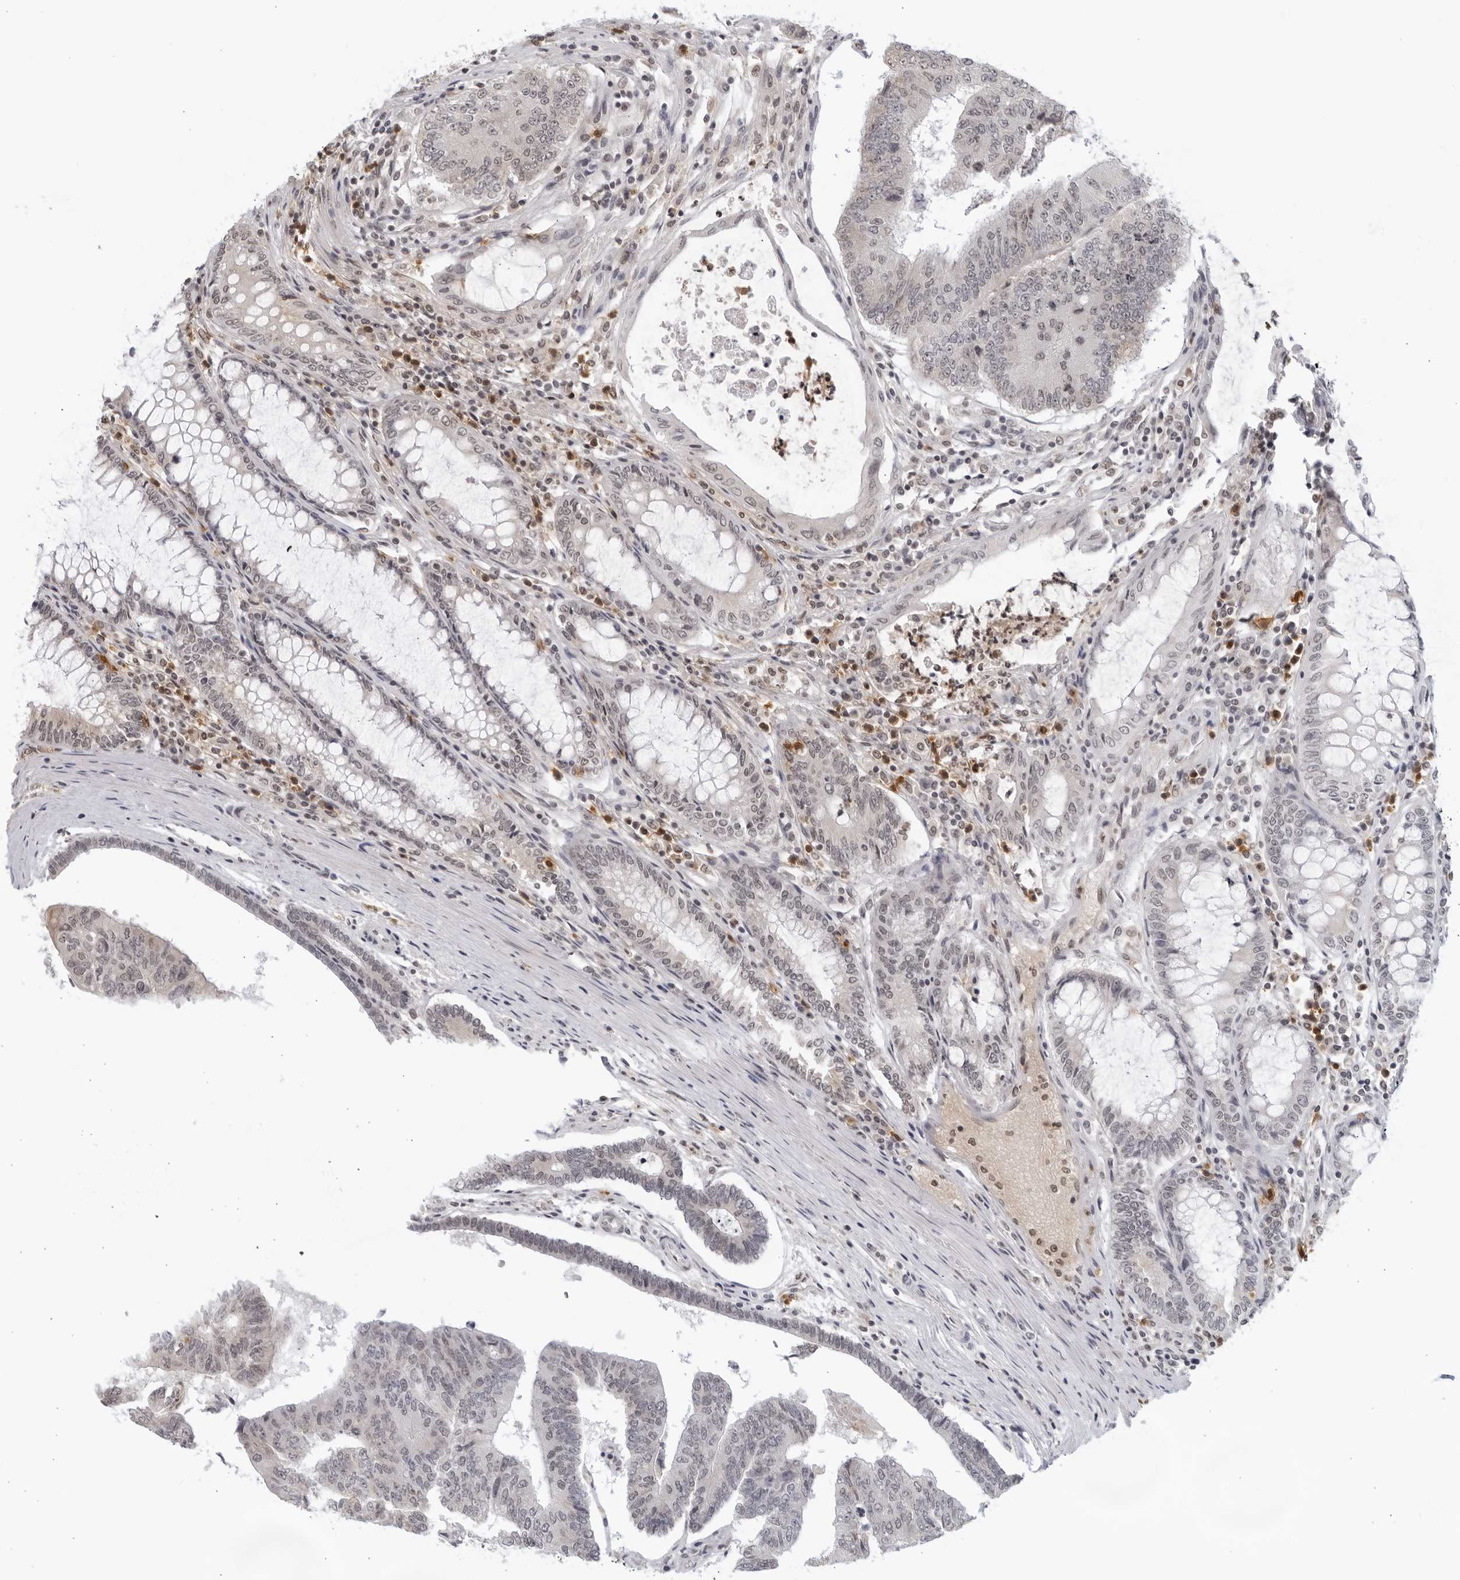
{"staining": {"intensity": "weak", "quantity": "<25%", "location": "nuclear"}, "tissue": "colorectal cancer", "cell_type": "Tumor cells", "image_type": "cancer", "snomed": [{"axis": "morphology", "description": "Adenocarcinoma, NOS"}, {"axis": "topography", "description": "Colon"}], "caption": "A high-resolution micrograph shows immunohistochemistry (IHC) staining of colorectal cancer, which reveals no significant staining in tumor cells.", "gene": "RAB11FIP3", "patient": {"sex": "female", "age": 67}}